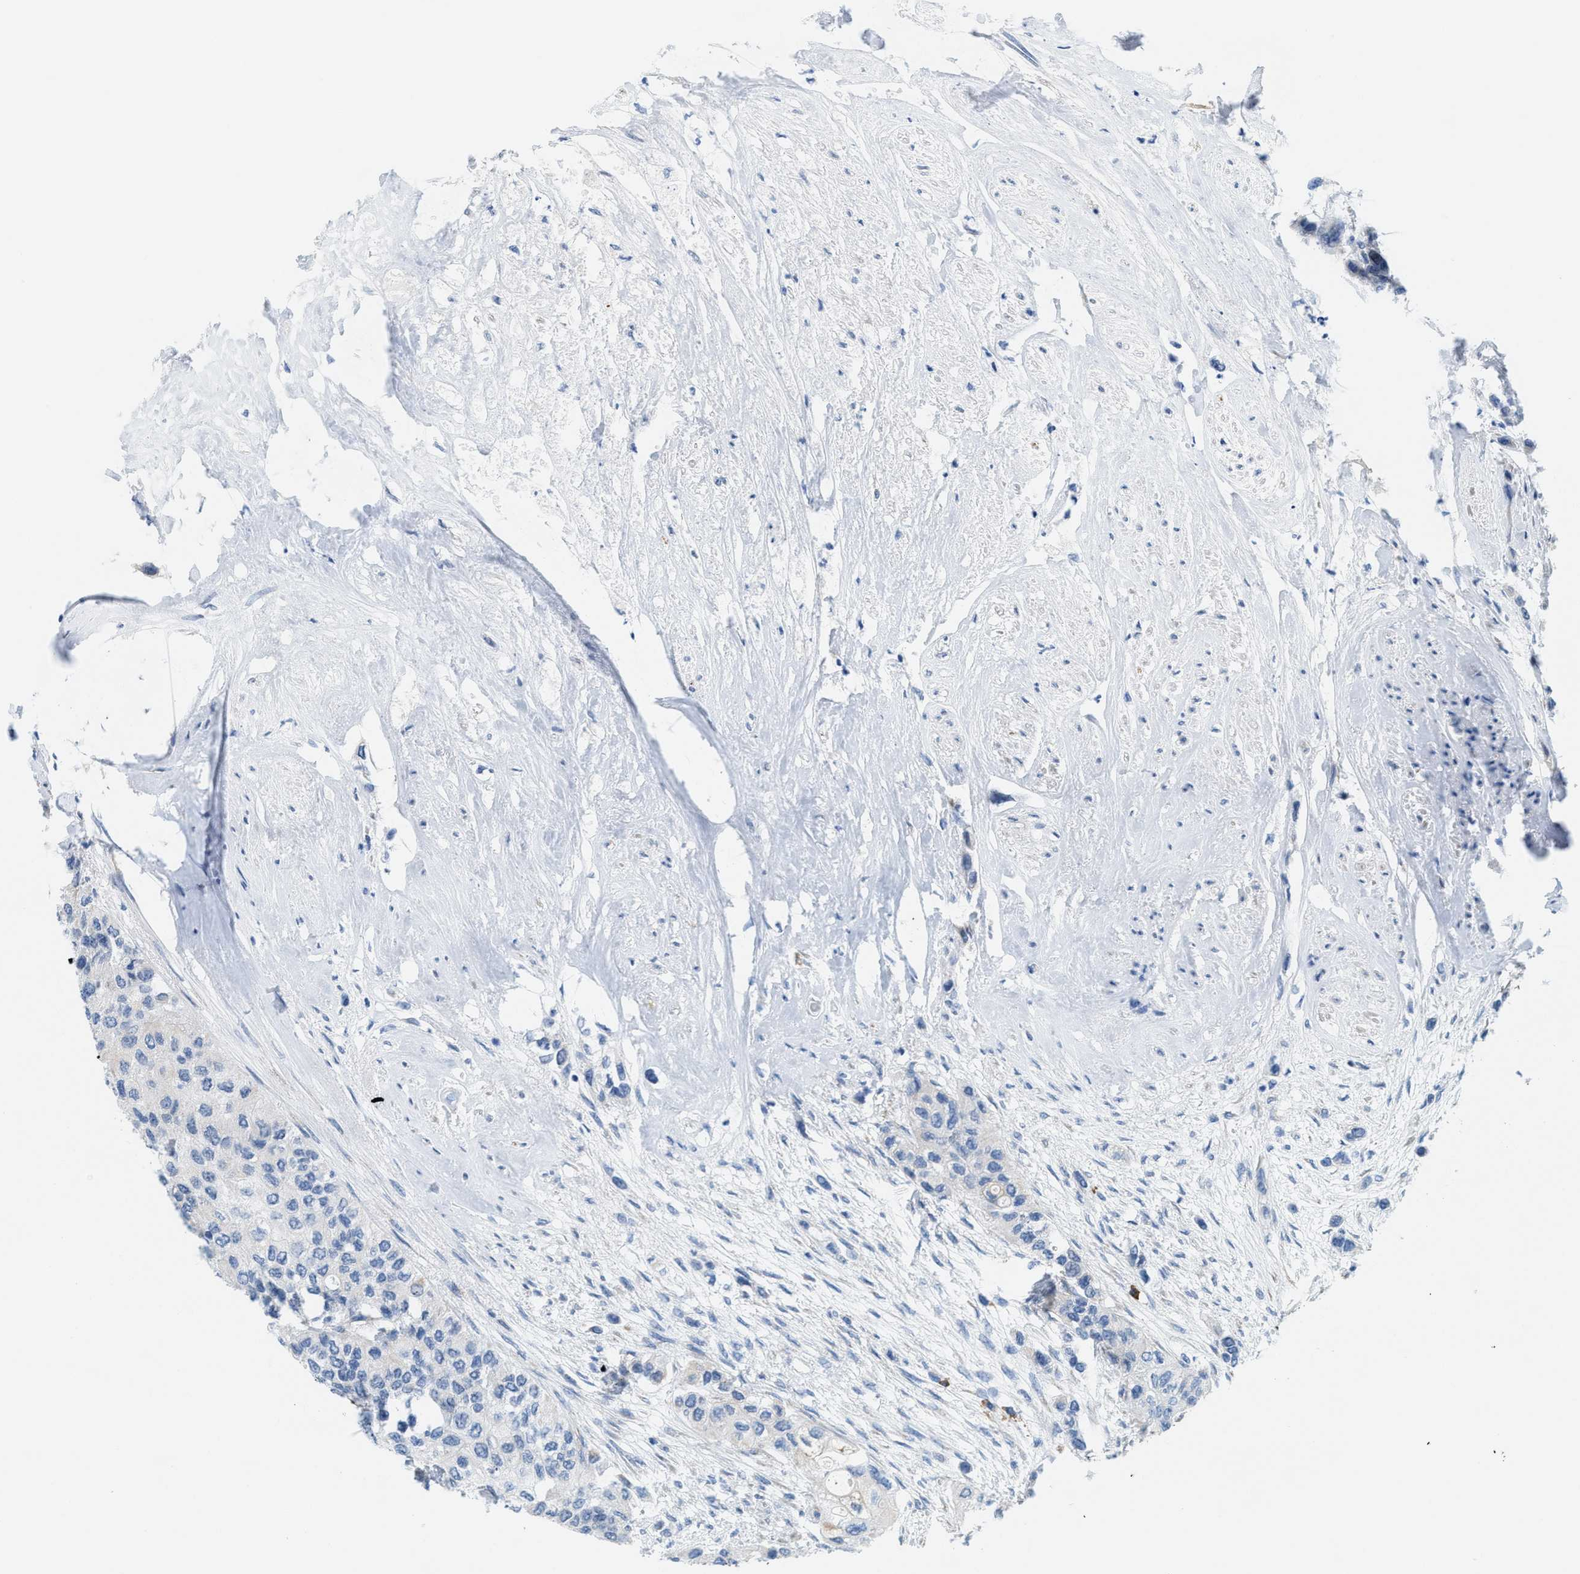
{"staining": {"intensity": "negative", "quantity": "none", "location": "none"}, "tissue": "urothelial cancer", "cell_type": "Tumor cells", "image_type": "cancer", "snomed": [{"axis": "morphology", "description": "Urothelial carcinoma, High grade"}, {"axis": "topography", "description": "Urinary bladder"}], "caption": "High magnification brightfield microscopy of urothelial carcinoma (high-grade) stained with DAB (brown) and counterstained with hematoxylin (blue): tumor cells show no significant expression. (Brightfield microscopy of DAB IHC at high magnification).", "gene": "KIFC3", "patient": {"sex": "female", "age": 56}}